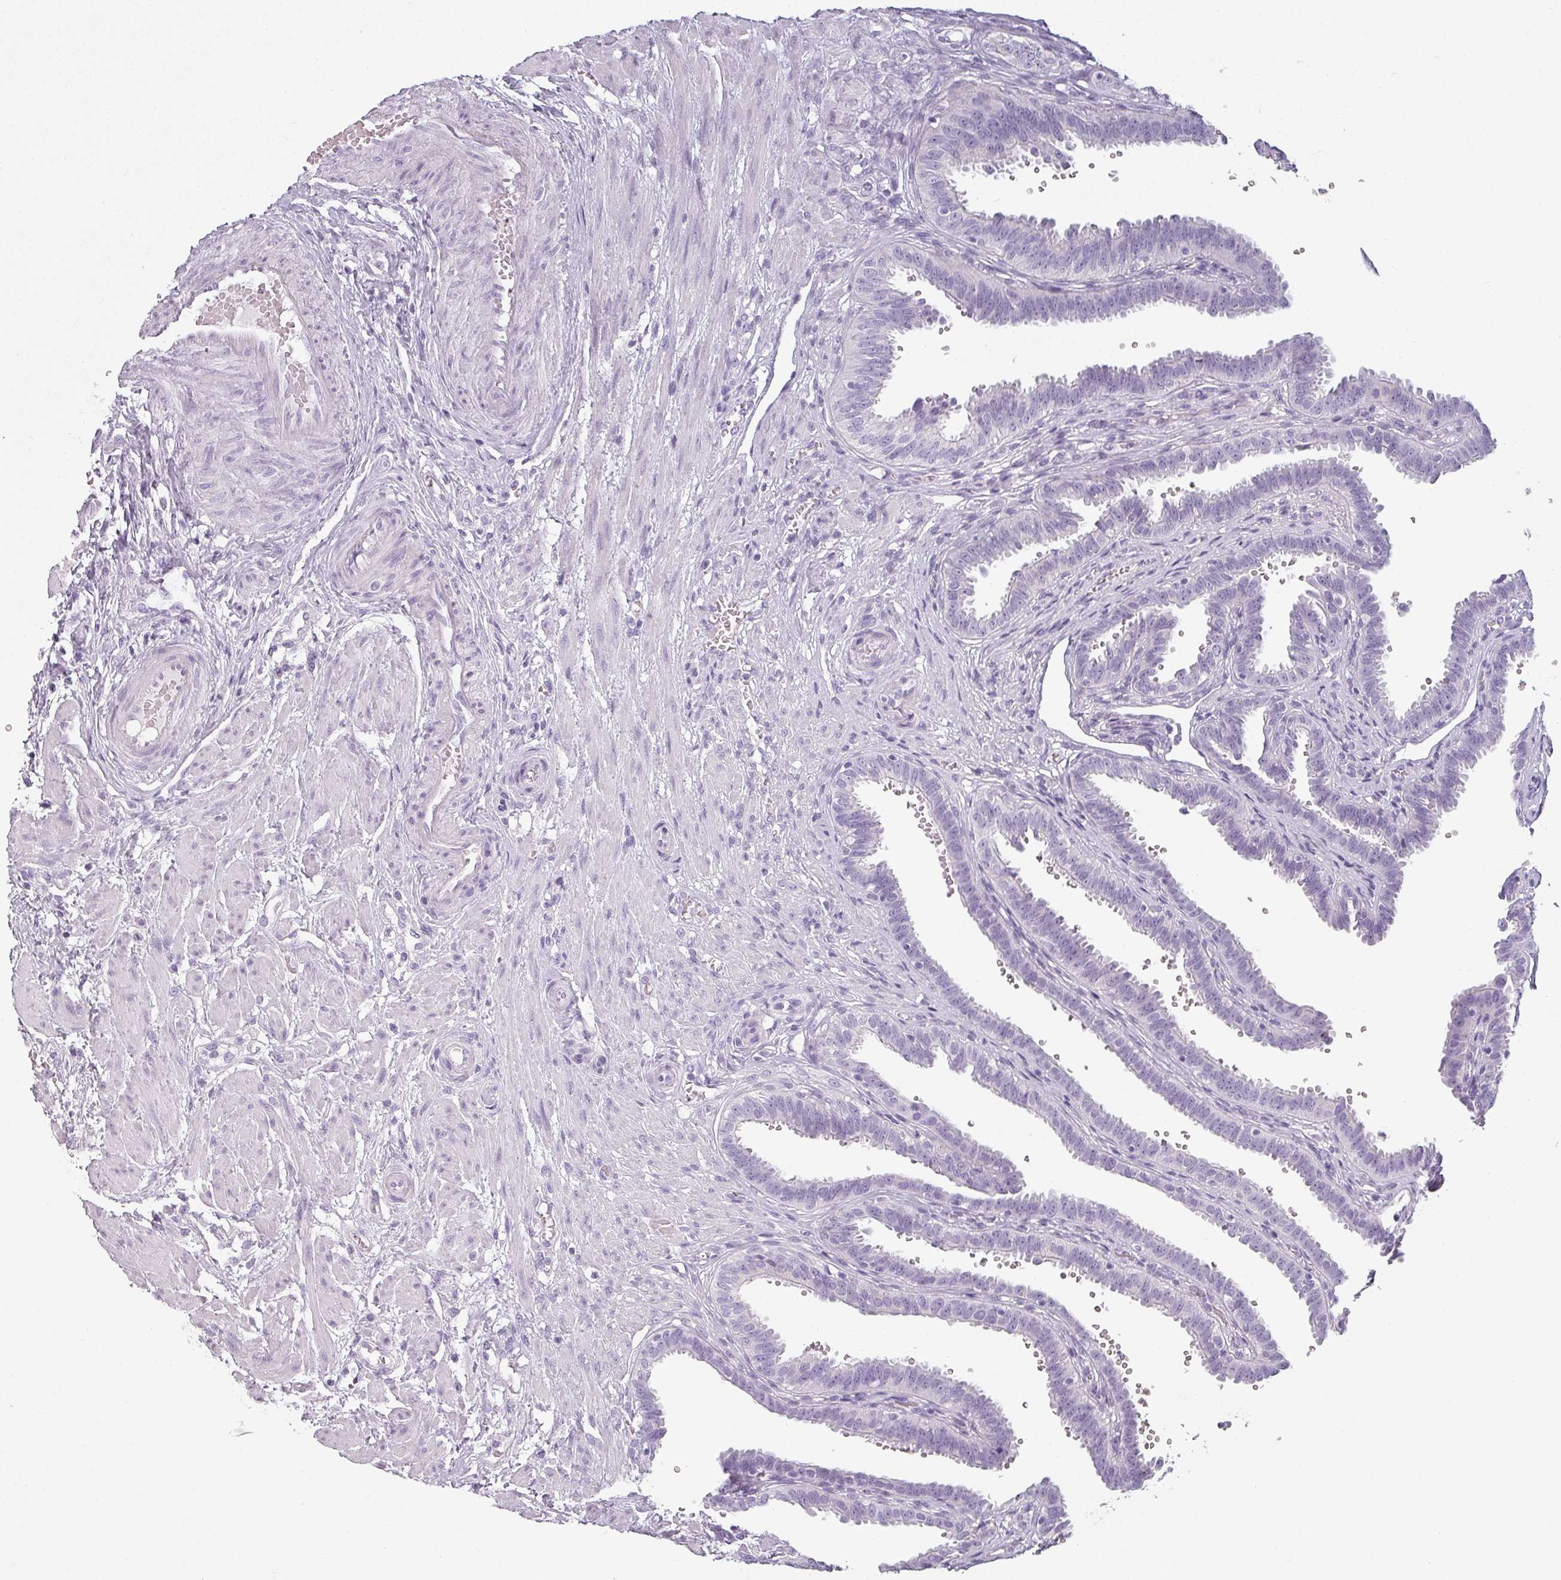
{"staining": {"intensity": "negative", "quantity": "none", "location": "none"}, "tissue": "fallopian tube", "cell_type": "Glandular cells", "image_type": "normal", "snomed": [{"axis": "morphology", "description": "Normal tissue, NOS"}, {"axis": "topography", "description": "Fallopian tube"}], "caption": "High magnification brightfield microscopy of normal fallopian tube stained with DAB (3,3'-diaminobenzidine) (brown) and counterstained with hematoxylin (blue): glandular cells show no significant staining.", "gene": "SFTPA1", "patient": {"sex": "female", "age": 37}}